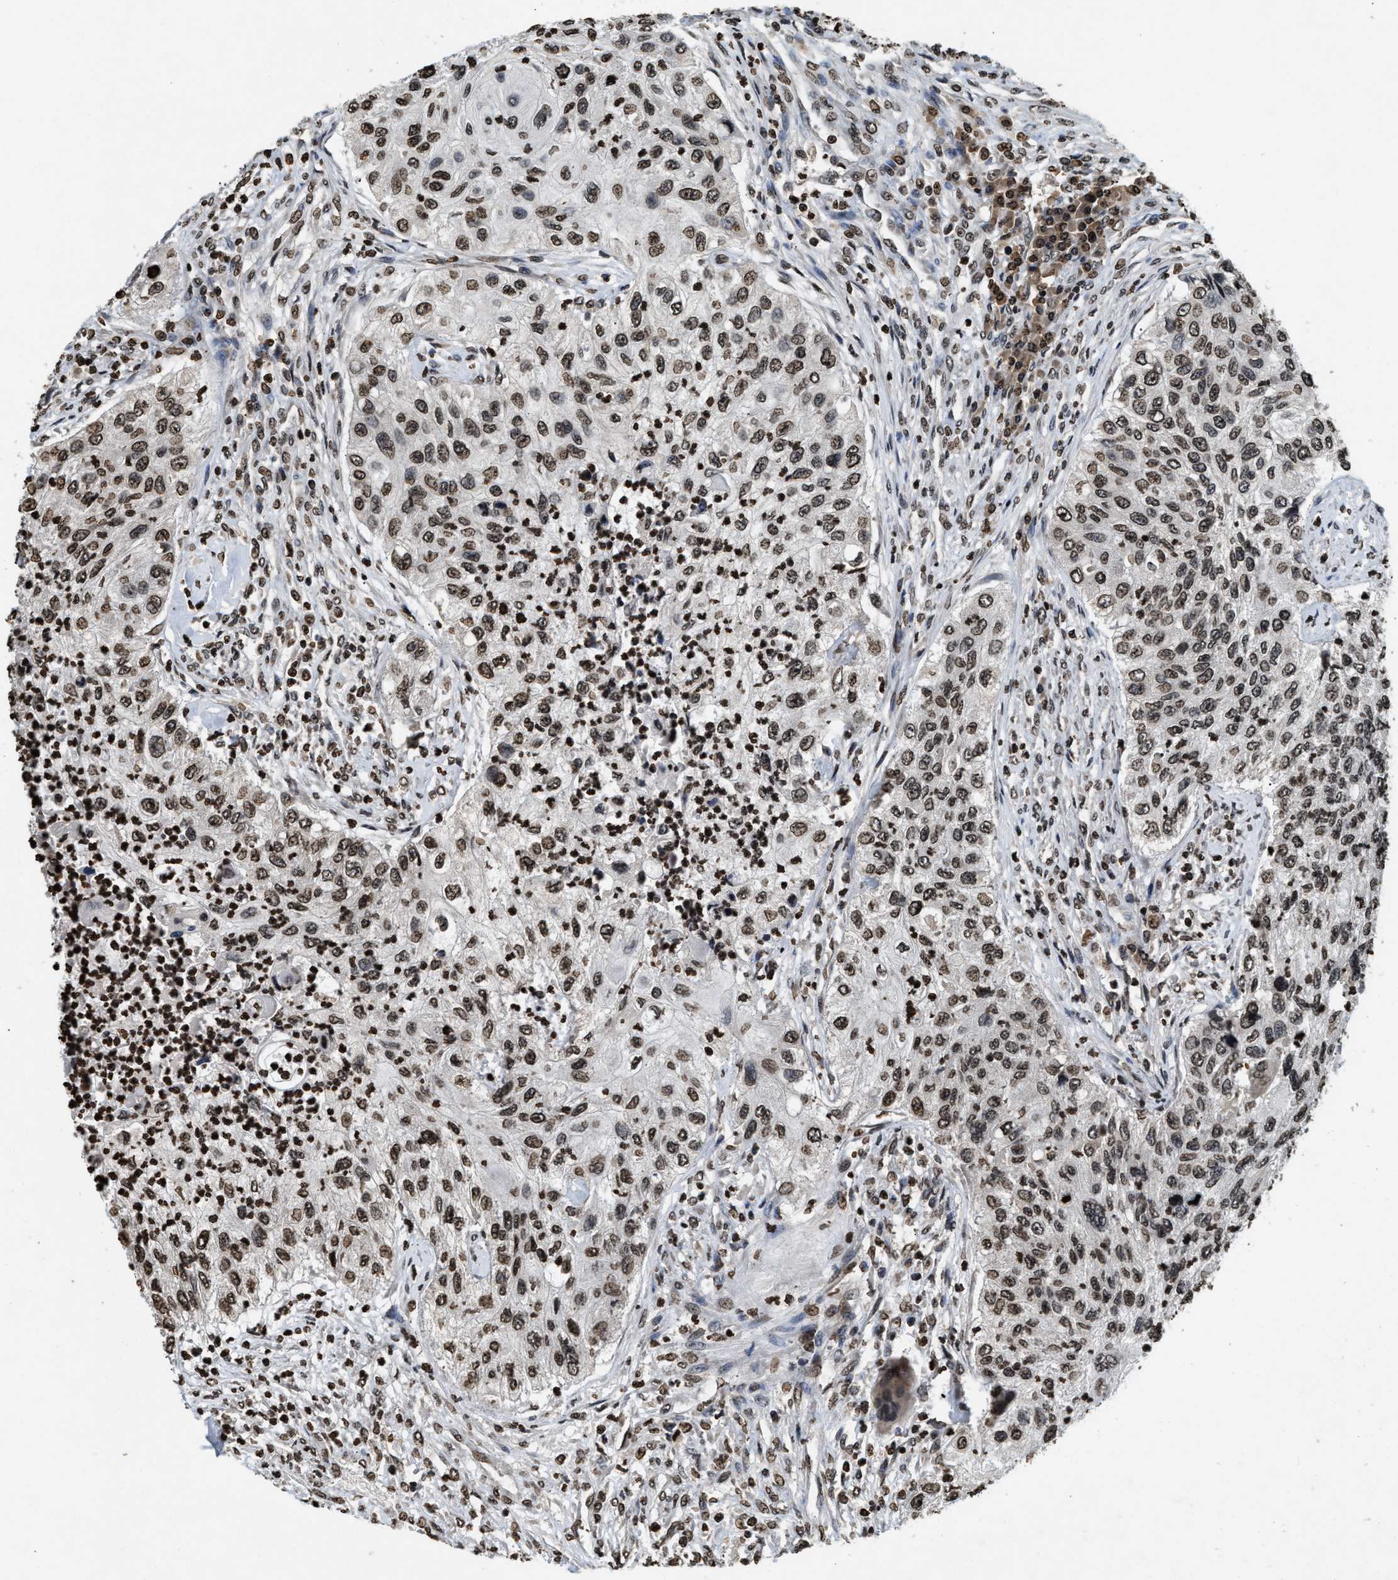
{"staining": {"intensity": "moderate", "quantity": ">75%", "location": "nuclear"}, "tissue": "urothelial cancer", "cell_type": "Tumor cells", "image_type": "cancer", "snomed": [{"axis": "morphology", "description": "Urothelial carcinoma, High grade"}, {"axis": "topography", "description": "Urinary bladder"}], "caption": "Immunohistochemistry (DAB (3,3'-diaminobenzidine)) staining of human urothelial carcinoma (high-grade) displays moderate nuclear protein staining in approximately >75% of tumor cells.", "gene": "DNASE1L3", "patient": {"sex": "female", "age": 60}}